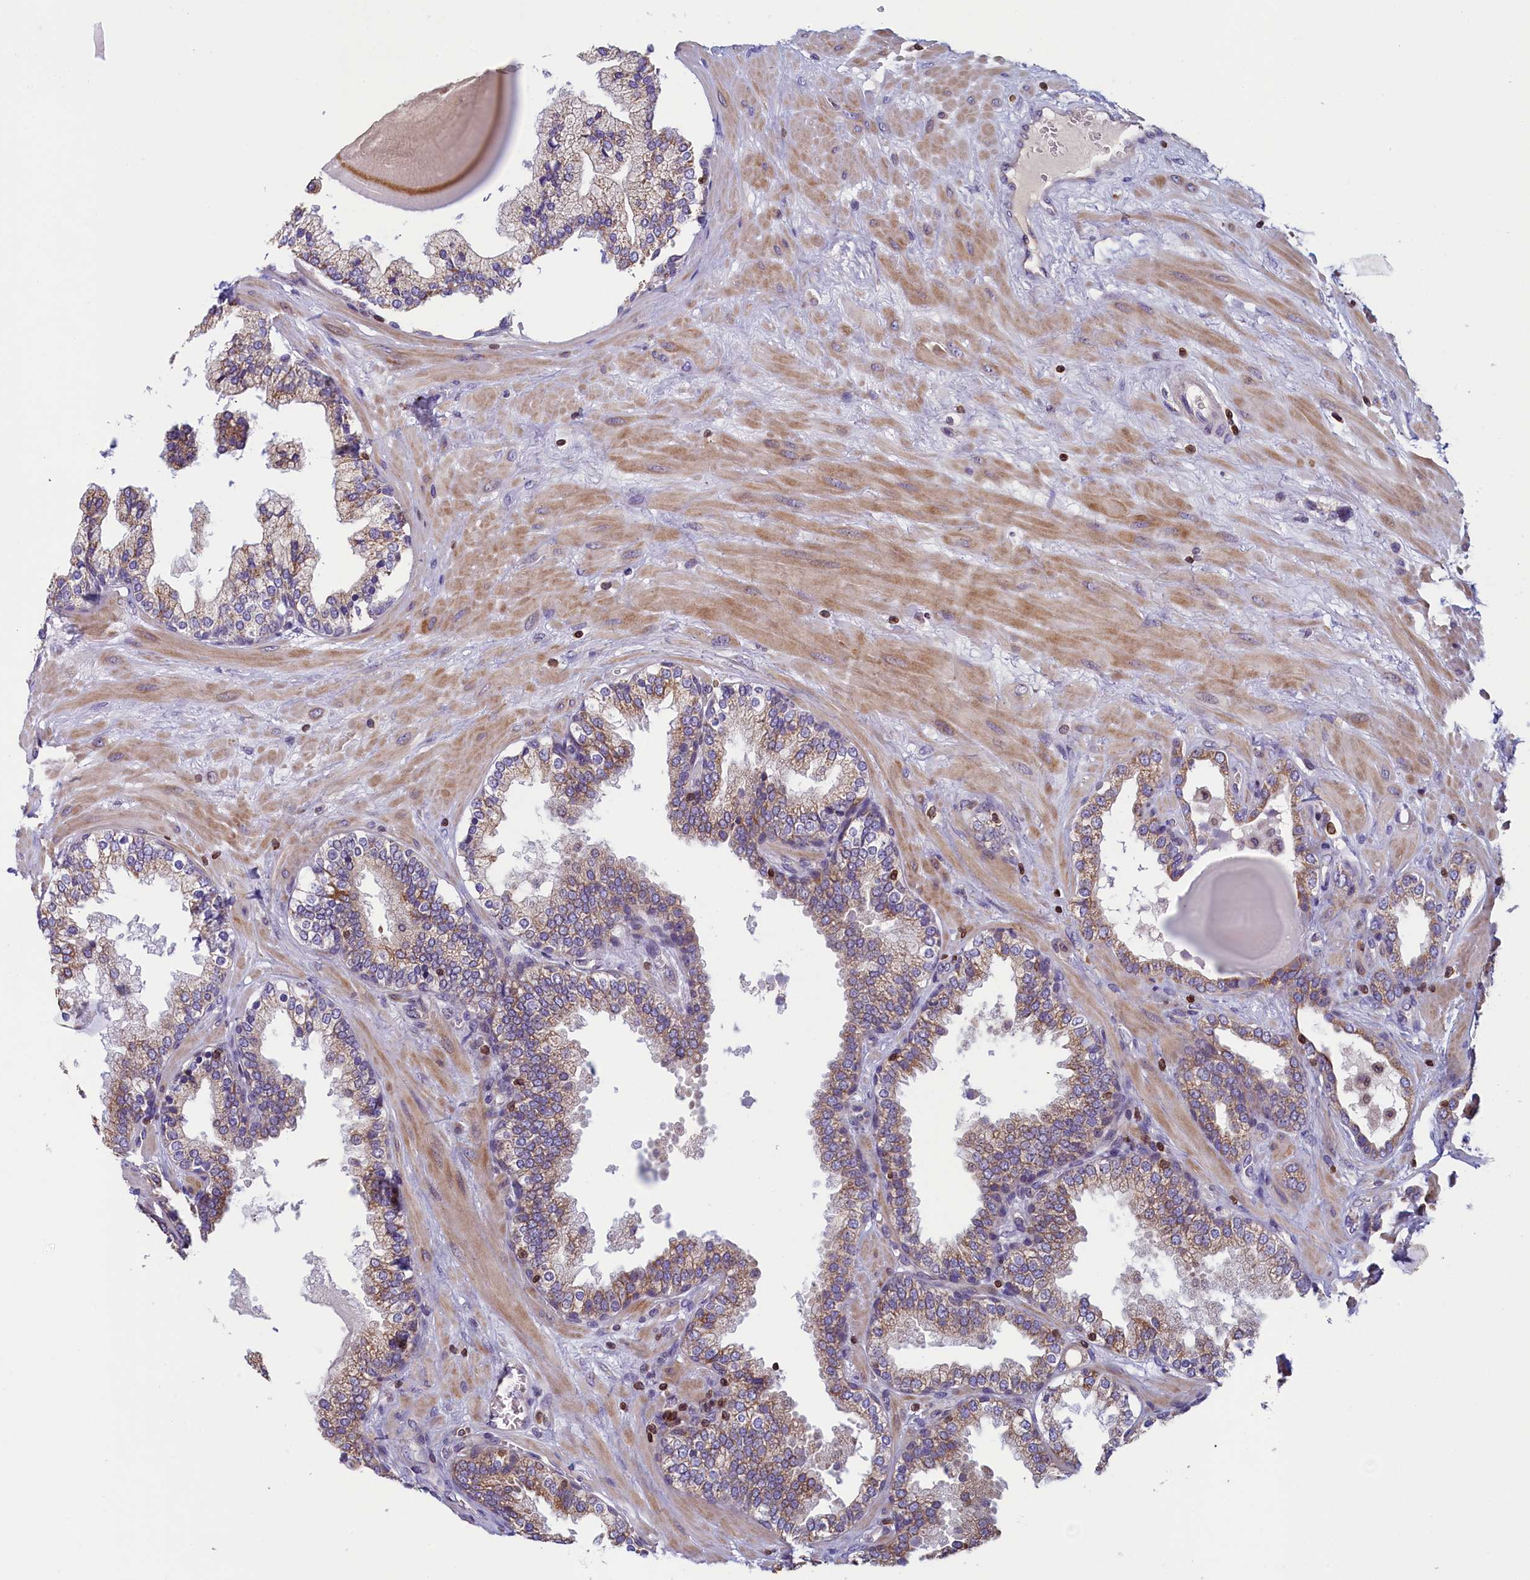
{"staining": {"intensity": "weak", "quantity": "25%-75%", "location": "cytoplasmic/membranous"}, "tissue": "prostate", "cell_type": "Glandular cells", "image_type": "normal", "snomed": [{"axis": "morphology", "description": "Normal tissue, NOS"}, {"axis": "topography", "description": "Prostate"}], "caption": "Immunohistochemistry (DAB (3,3'-diaminobenzidine)) staining of unremarkable prostate demonstrates weak cytoplasmic/membranous protein expression in about 25%-75% of glandular cells. The protein of interest is shown in brown color, while the nuclei are stained blue.", "gene": "TRAF3IP3", "patient": {"sex": "male", "age": 51}}